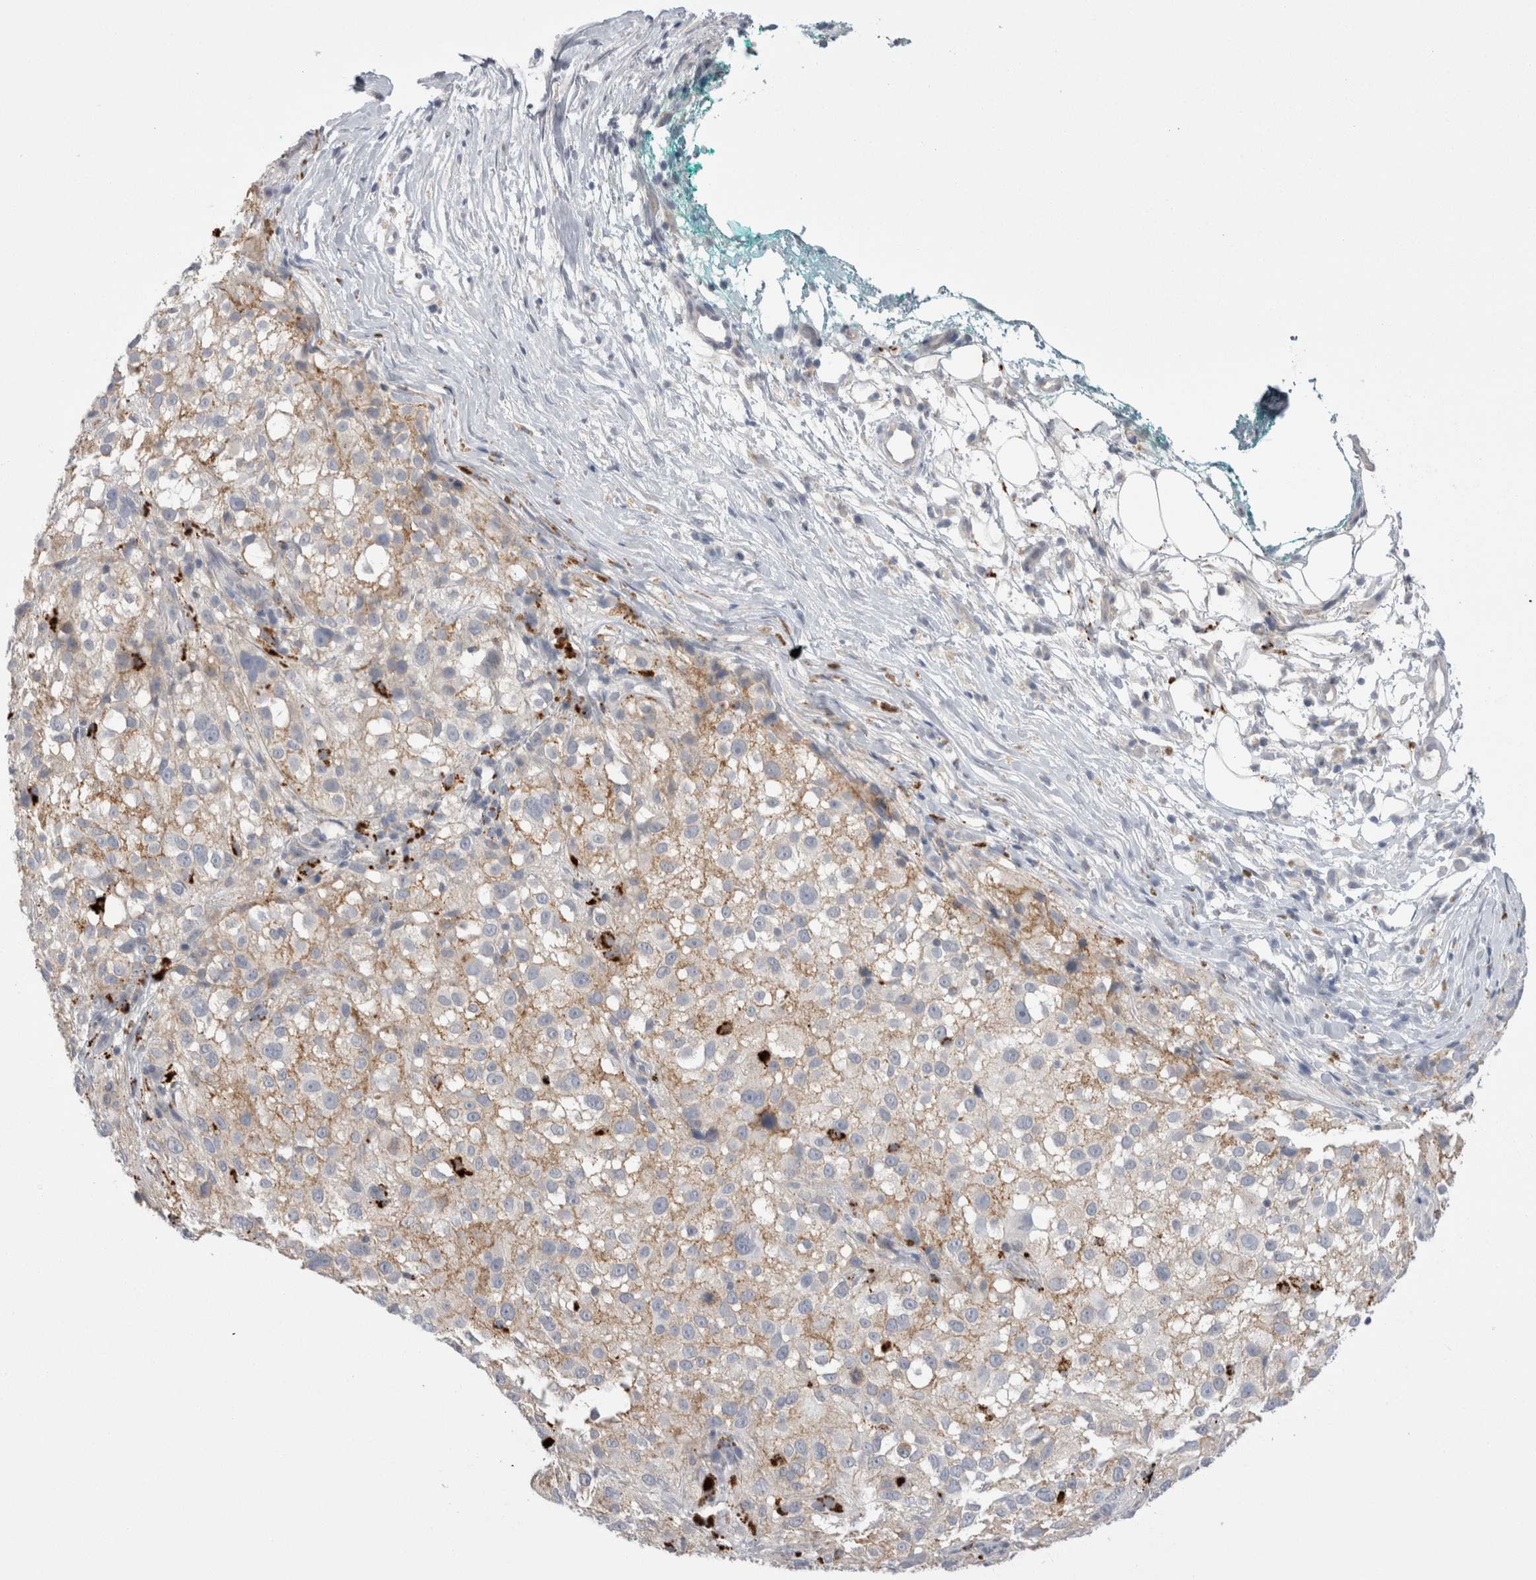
{"staining": {"intensity": "weak", "quantity": "25%-75%", "location": "cytoplasmic/membranous"}, "tissue": "melanoma", "cell_type": "Tumor cells", "image_type": "cancer", "snomed": [{"axis": "morphology", "description": "Necrosis, NOS"}, {"axis": "morphology", "description": "Malignant melanoma, NOS"}, {"axis": "topography", "description": "Skin"}], "caption": "Melanoma stained for a protein (brown) demonstrates weak cytoplasmic/membranous positive expression in approximately 25%-75% of tumor cells.", "gene": "EPDR1", "patient": {"sex": "female", "age": 87}}